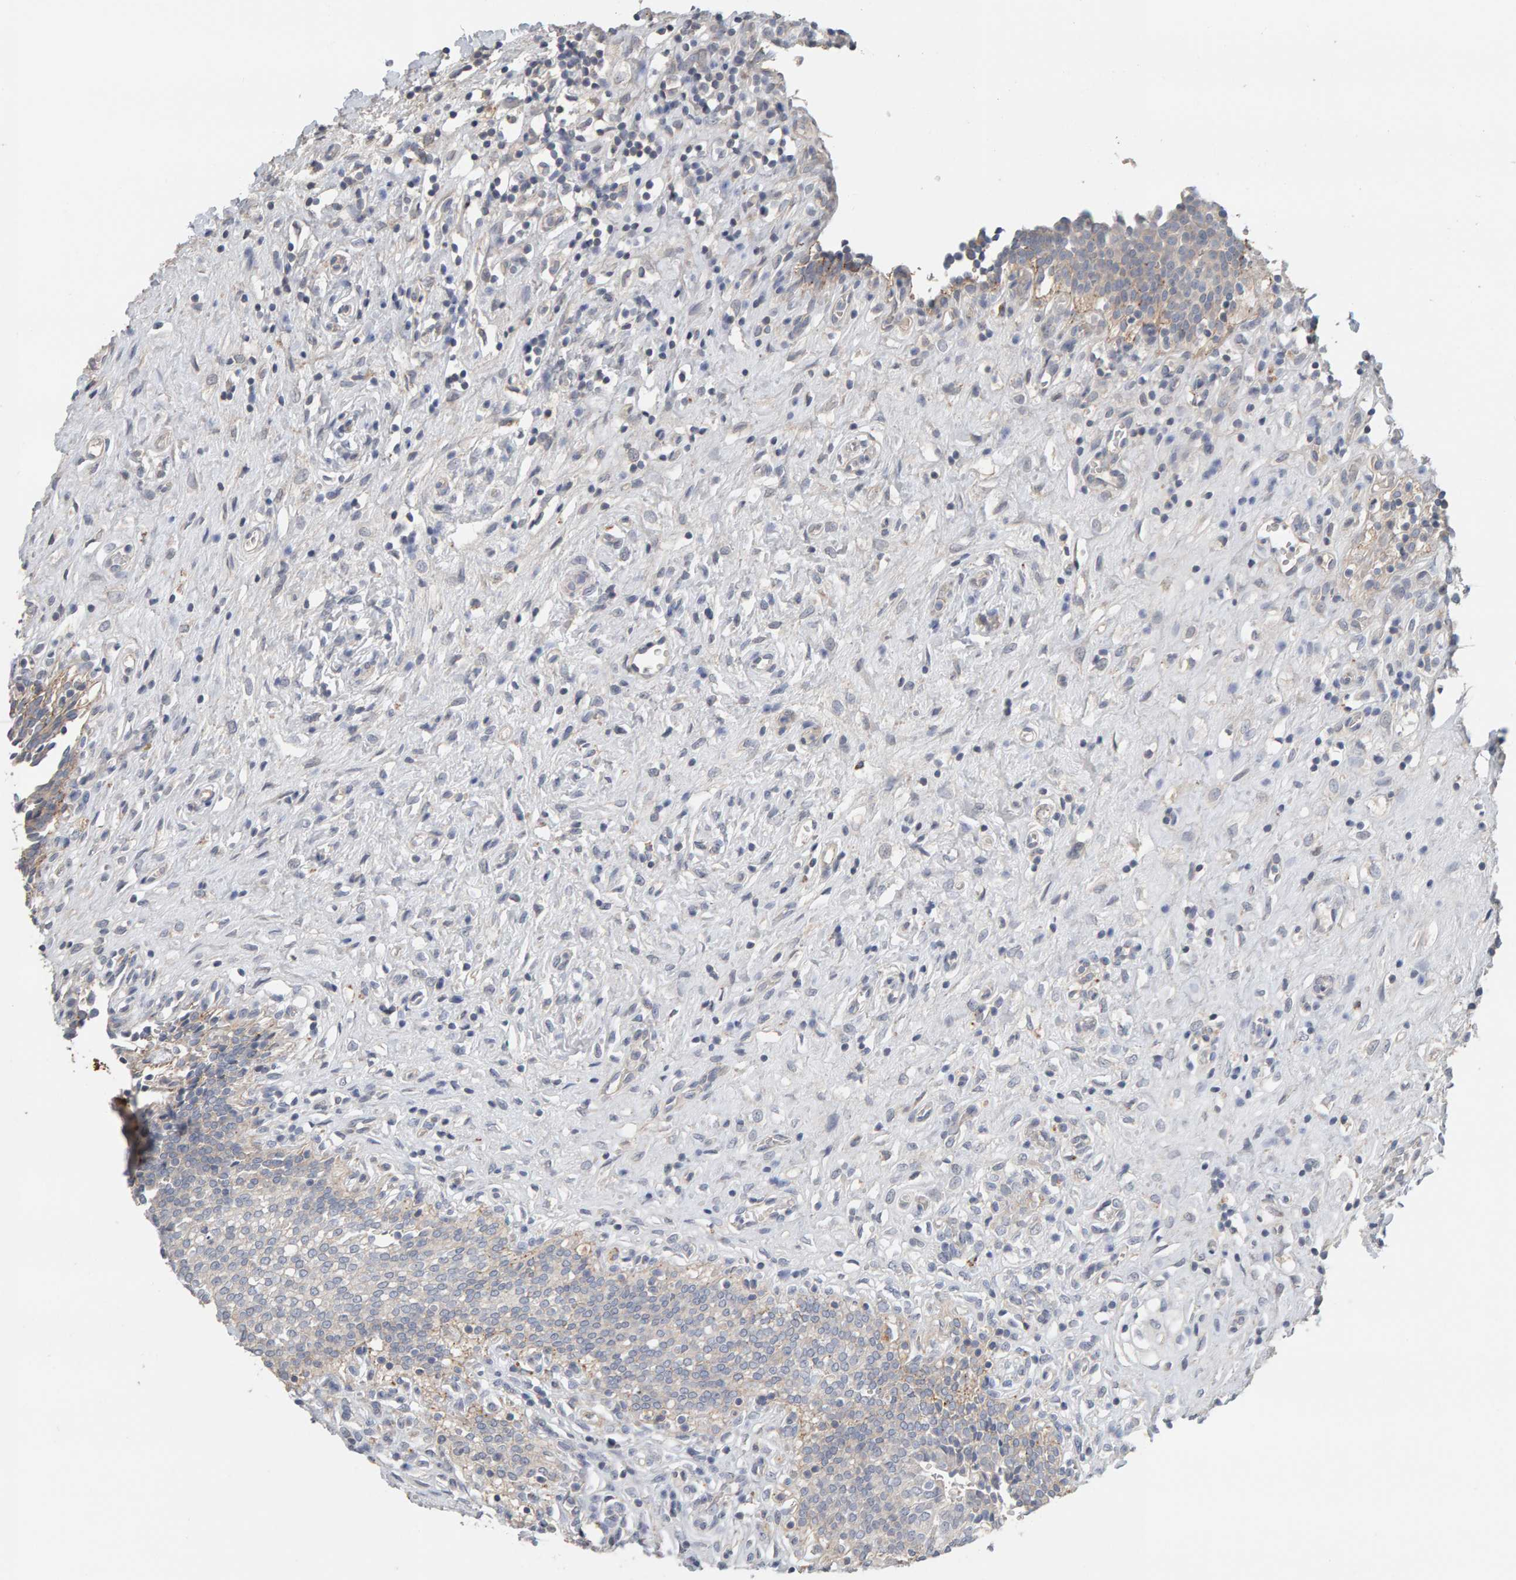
{"staining": {"intensity": "weak", "quantity": "25%-75%", "location": "cytoplasmic/membranous"}, "tissue": "urinary bladder", "cell_type": "Urothelial cells", "image_type": "normal", "snomed": [{"axis": "morphology", "description": "Urothelial carcinoma, High grade"}, {"axis": "topography", "description": "Urinary bladder"}], "caption": "Weak cytoplasmic/membranous positivity is seen in approximately 25%-75% of urothelial cells in unremarkable urinary bladder. The staining is performed using DAB (3,3'-diaminobenzidine) brown chromogen to label protein expression. The nuclei are counter-stained blue using hematoxylin.", "gene": "IPPK", "patient": {"sex": "male", "age": 46}}